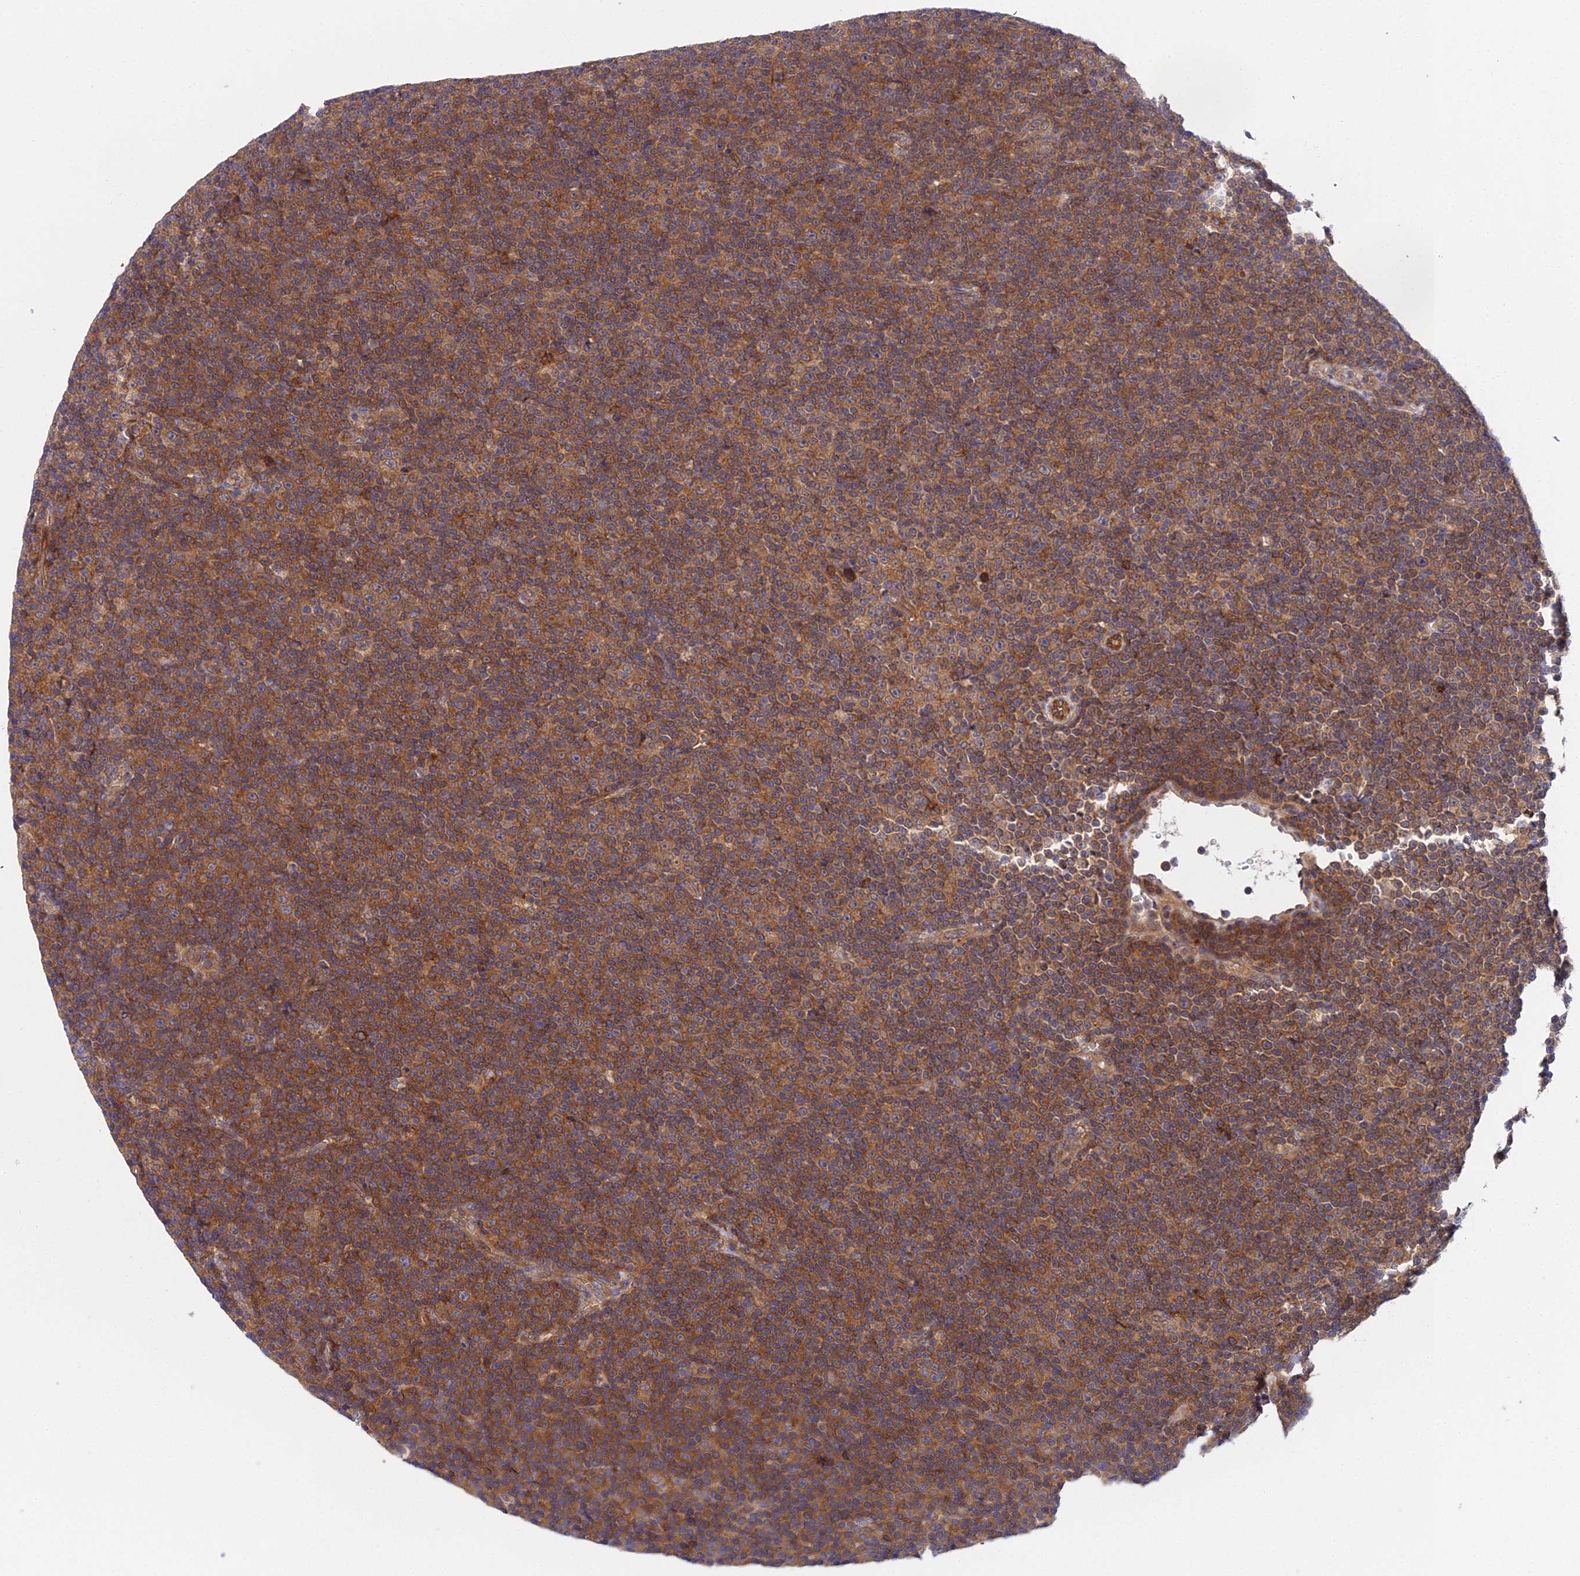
{"staining": {"intensity": "moderate", "quantity": ">75%", "location": "cytoplasmic/membranous"}, "tissue": "lymphoma", "cell_type": "Tumor cells", "image_type": "cancer", "snomed": [{"axis": "morphology", "description": "Malignant lymphoma, non-Hodgkin's type, Low grade"}, {"axis": "topography", "description": "Lymph node"}], "caption": "IHC micrograph of neoplastic tissue: human malignant lymphoma, non-Hodgkin's type (low-grade) stained using immunohistochemistry (IHC) demonstrates medium levels of moderate protein expression localized specifically in the cytoplasmic/membranous of tumor cells, appearing as a cytoplasmic/membranous brown color.", "gene": "PPP2R2C", "patient": {"sex": "female", "age": 67}}